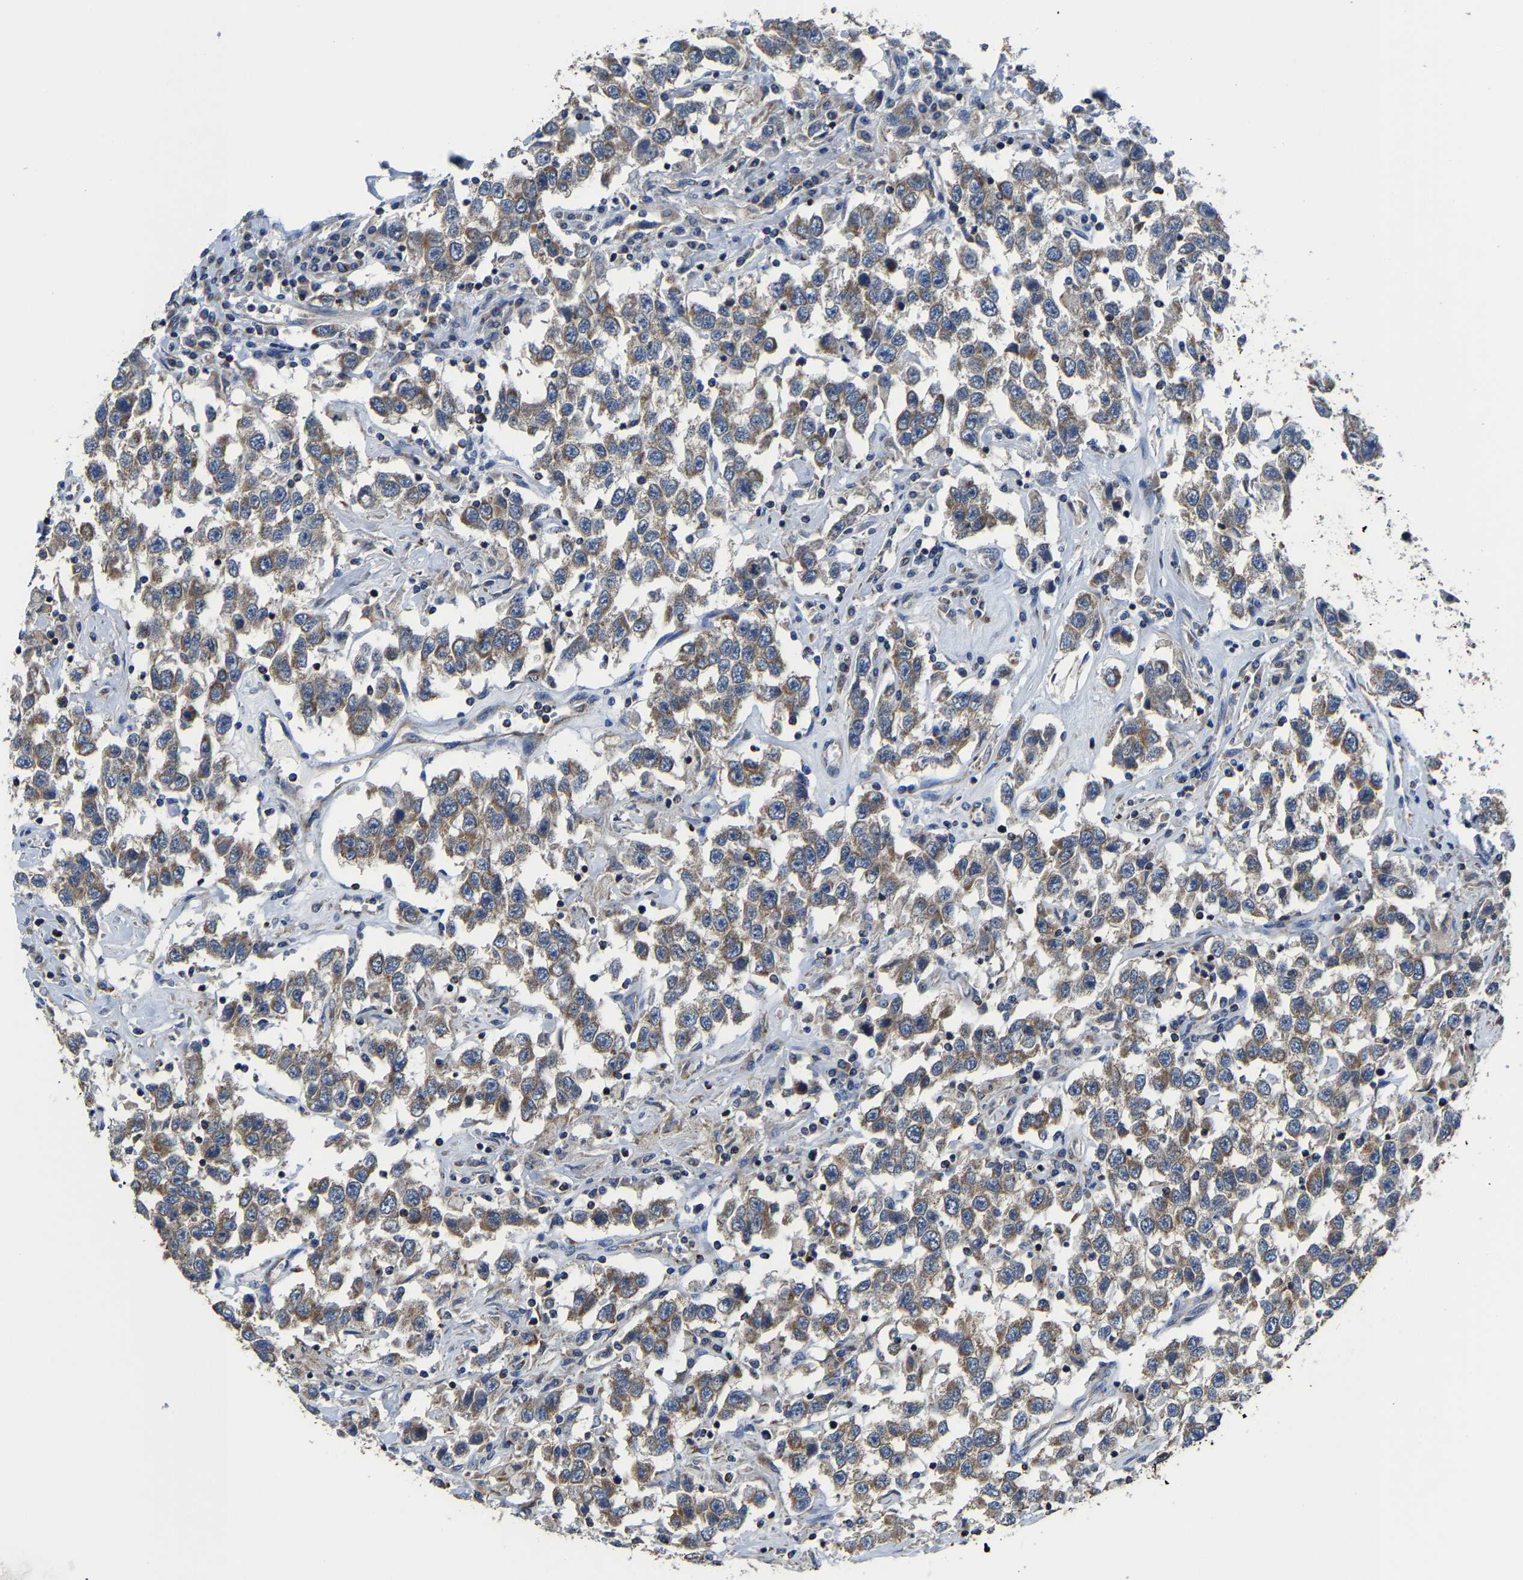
{"staining": {"intensity": "moderate", "quantity": ">75%", "location": "cytoplasmic/membranous"}, "tissue": "testis cancer", "cell_type": "Tumor cells", "image_type": "cancer", "snomed": [{"axis": "morphology", "description": "Seminoma, NOS"}, {"axis": "topography", "description": "Testis"}], "caption": "DAB immunohistochemical staining of human seminoma (testis) shows moderate cytoplasmic/membranous protein staining in approximately >75% of tumor cells.", "gene": "AGK", "patient": {"sex": "male", "age": 41}}